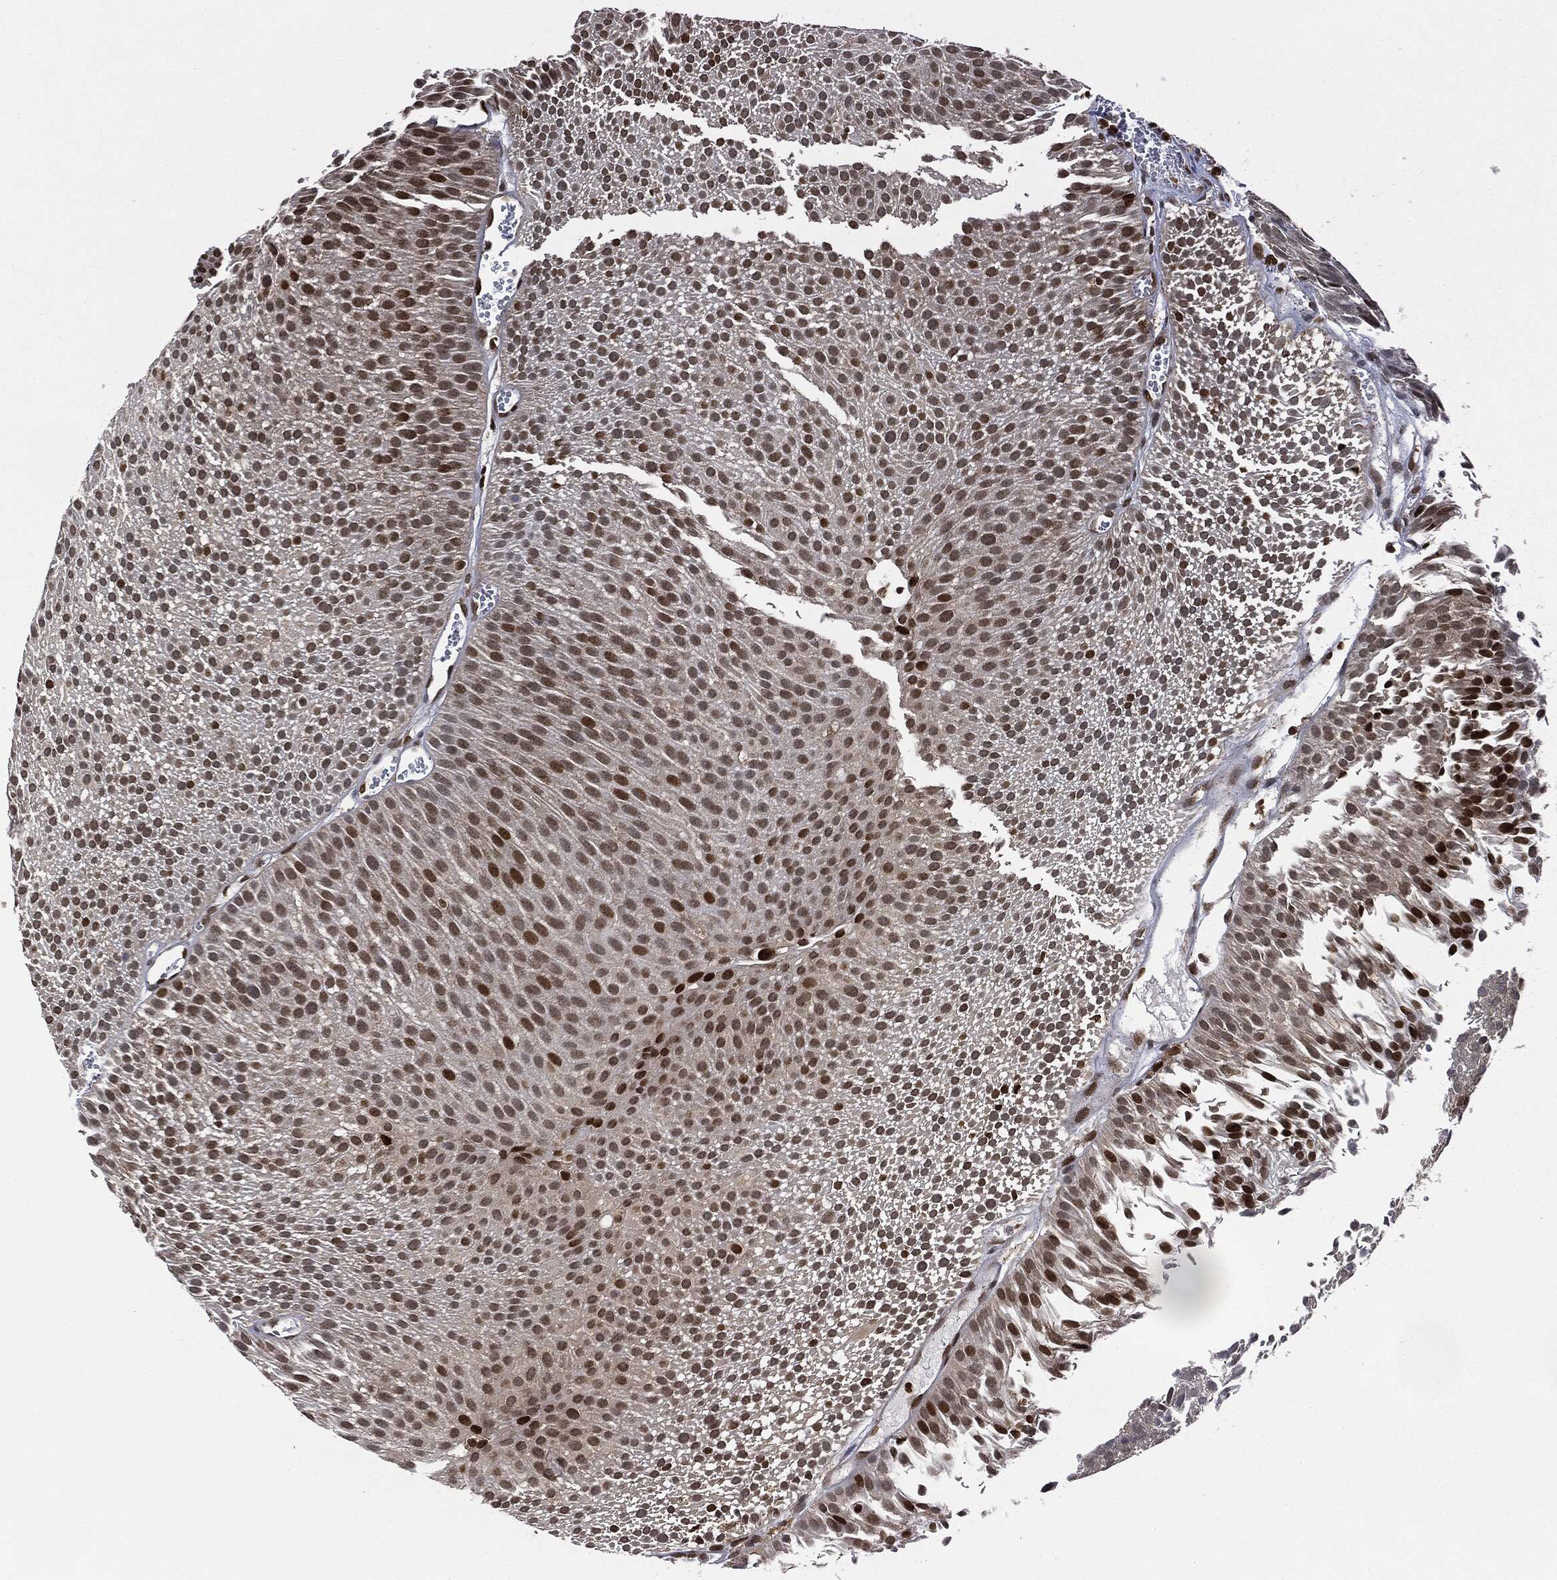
{"staining": {"intensity": "strong", "quantity": "<25%", "location": "nuclear"}, "tissue": "urothelial cancer", "cell_type": "Tumor cells", "image_type": "cancer", "snomed": [{"axis": "morphology", "description": "Urothelial carcinoma, Low grade"}, {"axis": "topography", "description": "Urinary bladder"}], "caption": "Human low-grade urothelial carcinoma stained for a protein (brown) shows strong nuclear positive staining in approximately <25% of tumor cells.", "gene": "TBC1D22A", "patient": {"sex": "male", "age": 65}}